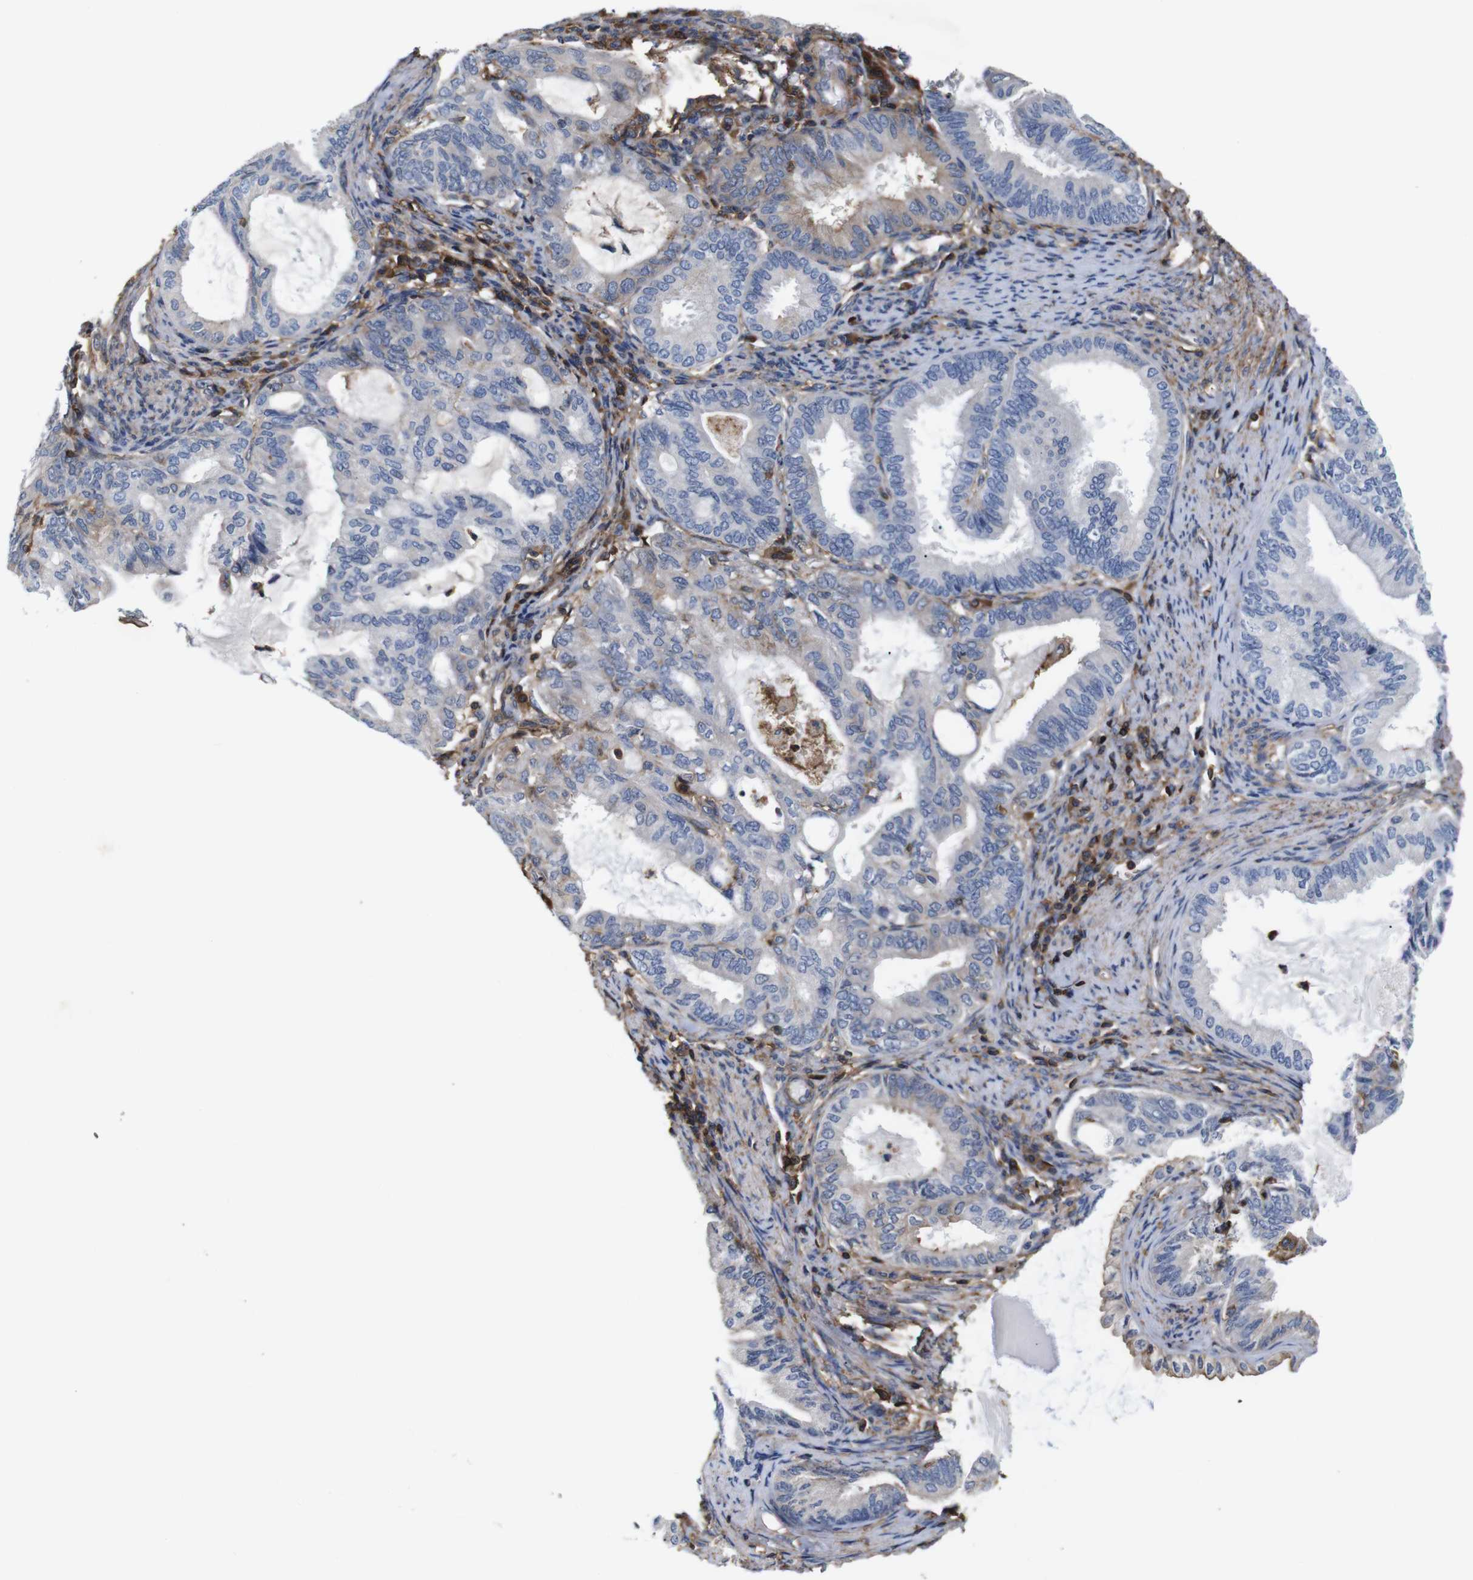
{"staining": {"intensity": "negative", "quantity": "none", "location": "none"}, "tissue": "endometrial cancer", "cell_type": "Tumor cells", "image_type": "cancer", "snomed": [{"axis": "morphology", "description": "Adenocarcinoma, NOS"}, {"axis": "topography", "description": "Endometrium"}], "caption": "Immunohistochemical staining of human endometrial cancer (adenocarcinoma) exhibits no significant staining in tumor cells.", "gene": "PI4KA", "patient": {"sex": "female", "age": 86}}